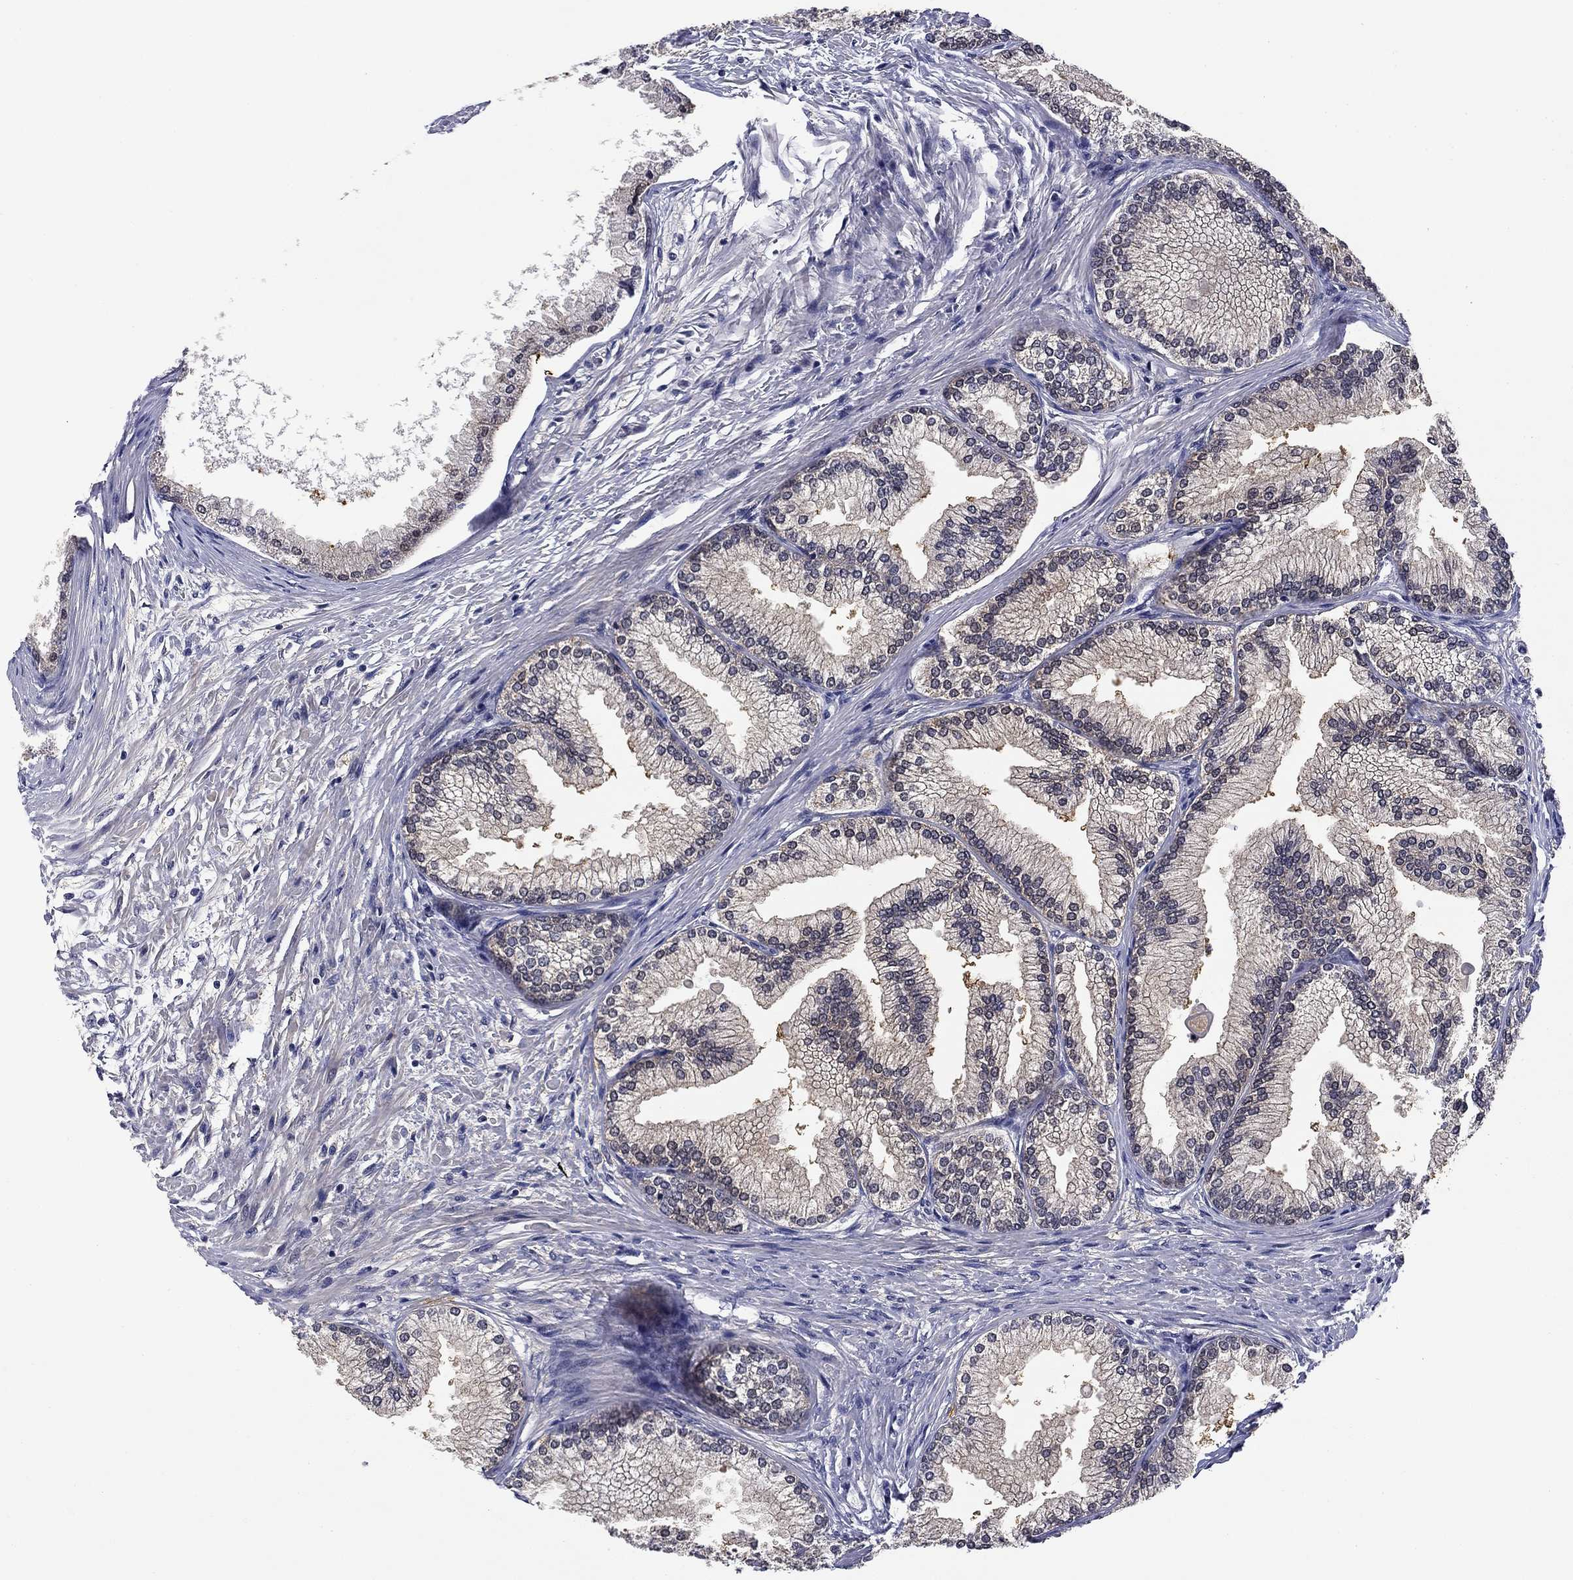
{"staining": {"intensity": "weak", "quantity": "25%-75%", "location": "cytoplasmic/membranous"}, "tissue": "prostate", "cell_type": "Glandular cells", "image_type": "normal", "snomed": [{"axis": "morphology", "description": "Normal tissue, NOS"}, {"axis": "topography", "description": "Prostate"}], "caption": "Immunohistochemistry (IHC) staining of unremarkable prostate, which demonstrates low levels of weak cytoplasmic/membranous expression in about 25%-75% of glandular cells indicating weak cytoplasmic/membranous protein expression. The staining was performed using DAB (brown) for protein detection and nuclei were counterstained in hematoxylin (blue).", "gene": "DDTL", "patient": {"sex": "male", "age": 72}}